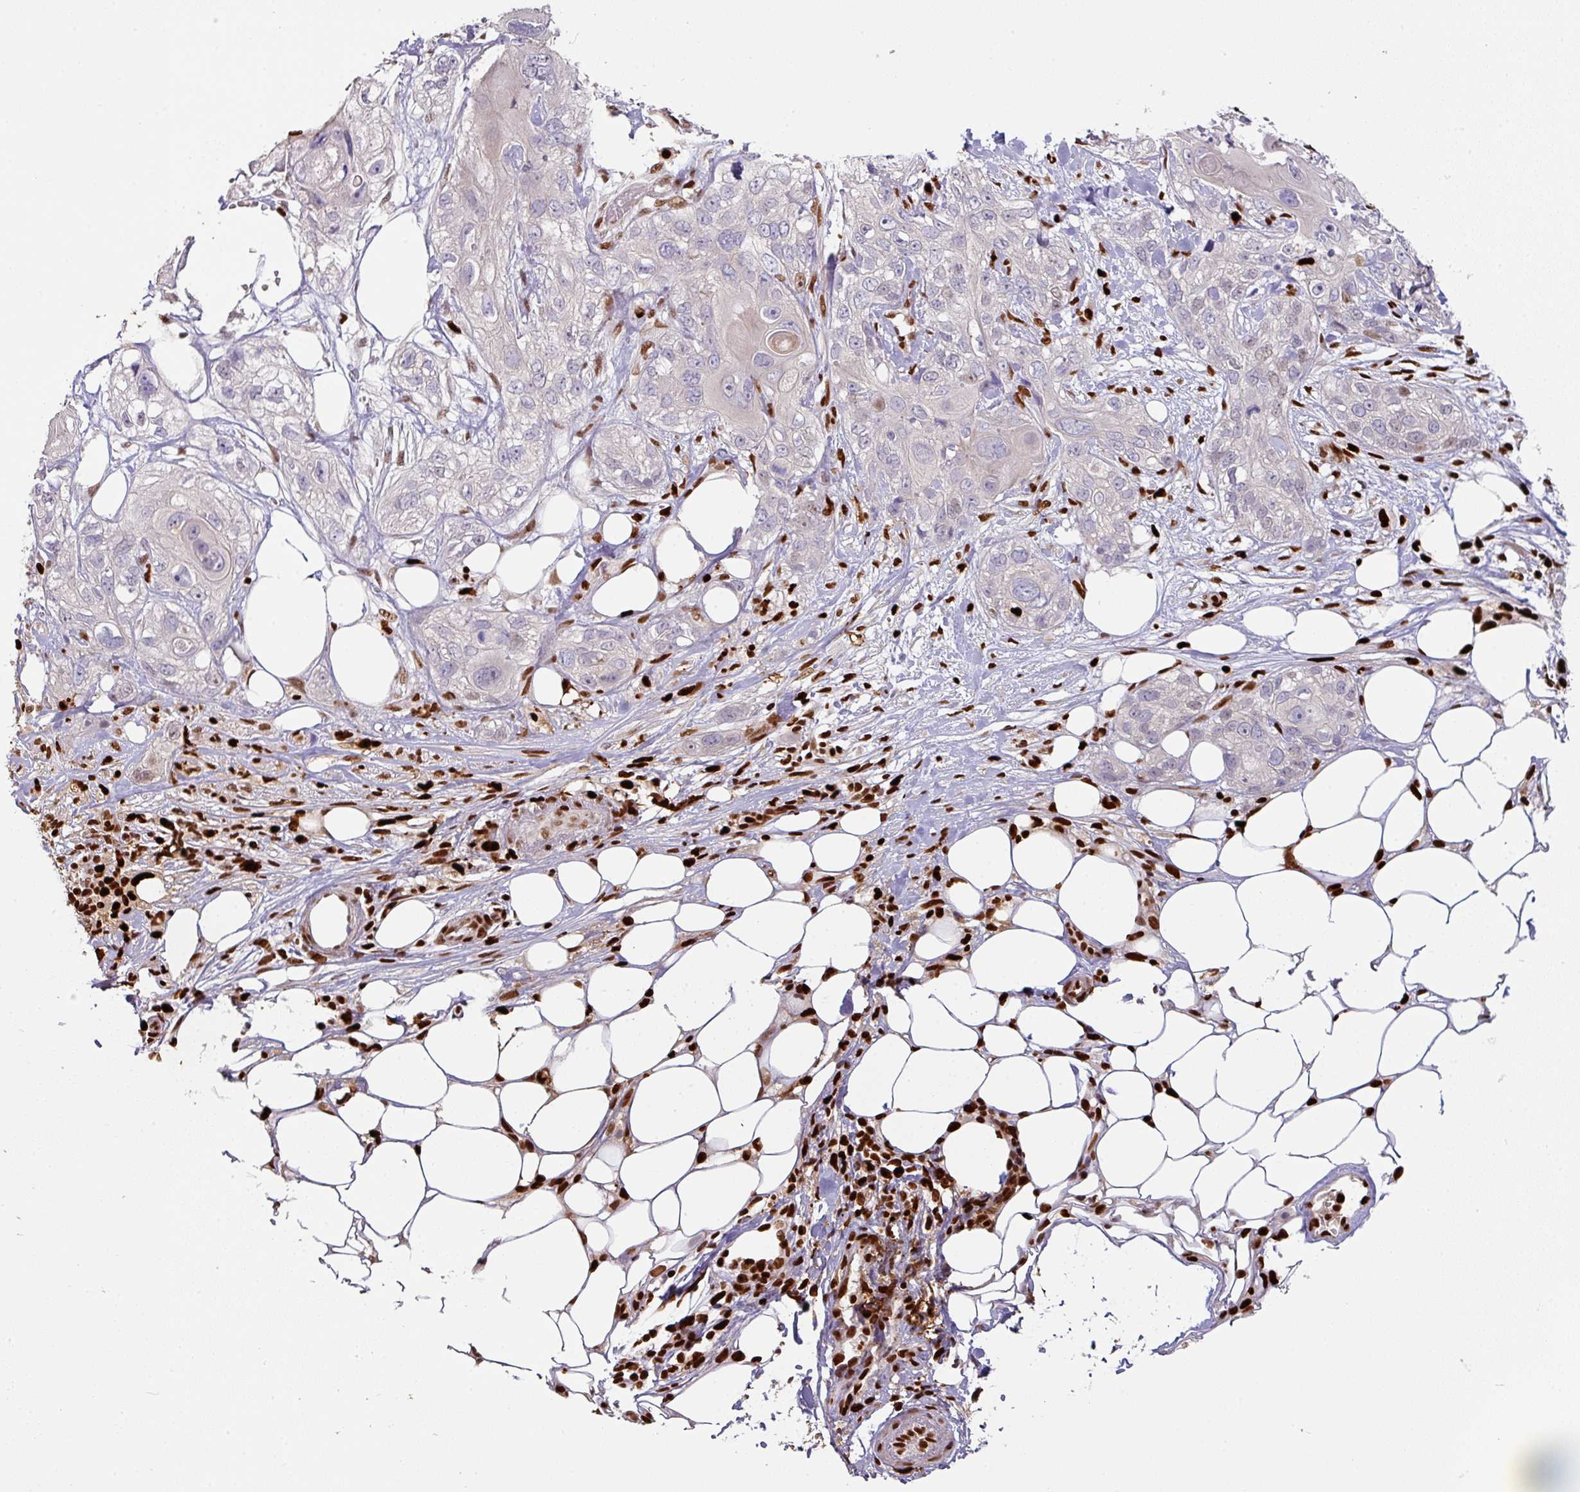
{"staining": {"intensity": "negative", "quantity": "none", "location": "none"}, "tissue": "skin cancer", "cell_type": "Tumor cells", "image_type": "cancer", "snomed": [{"axis": "morphology", "description": "Normal tissue, NOS"}, {"axis": "morphology", "description": "Squamous cell carcinoma, NOS"}, {"axis": "topography", "description": "Skin"}], "caption": "Squamous cell carcinoma (skin) was stained to show a protein in brown. There is no significant staining in tumor cells.", "gene": "SAMHD1", "patient": {"sex": "male", "age": 72}}